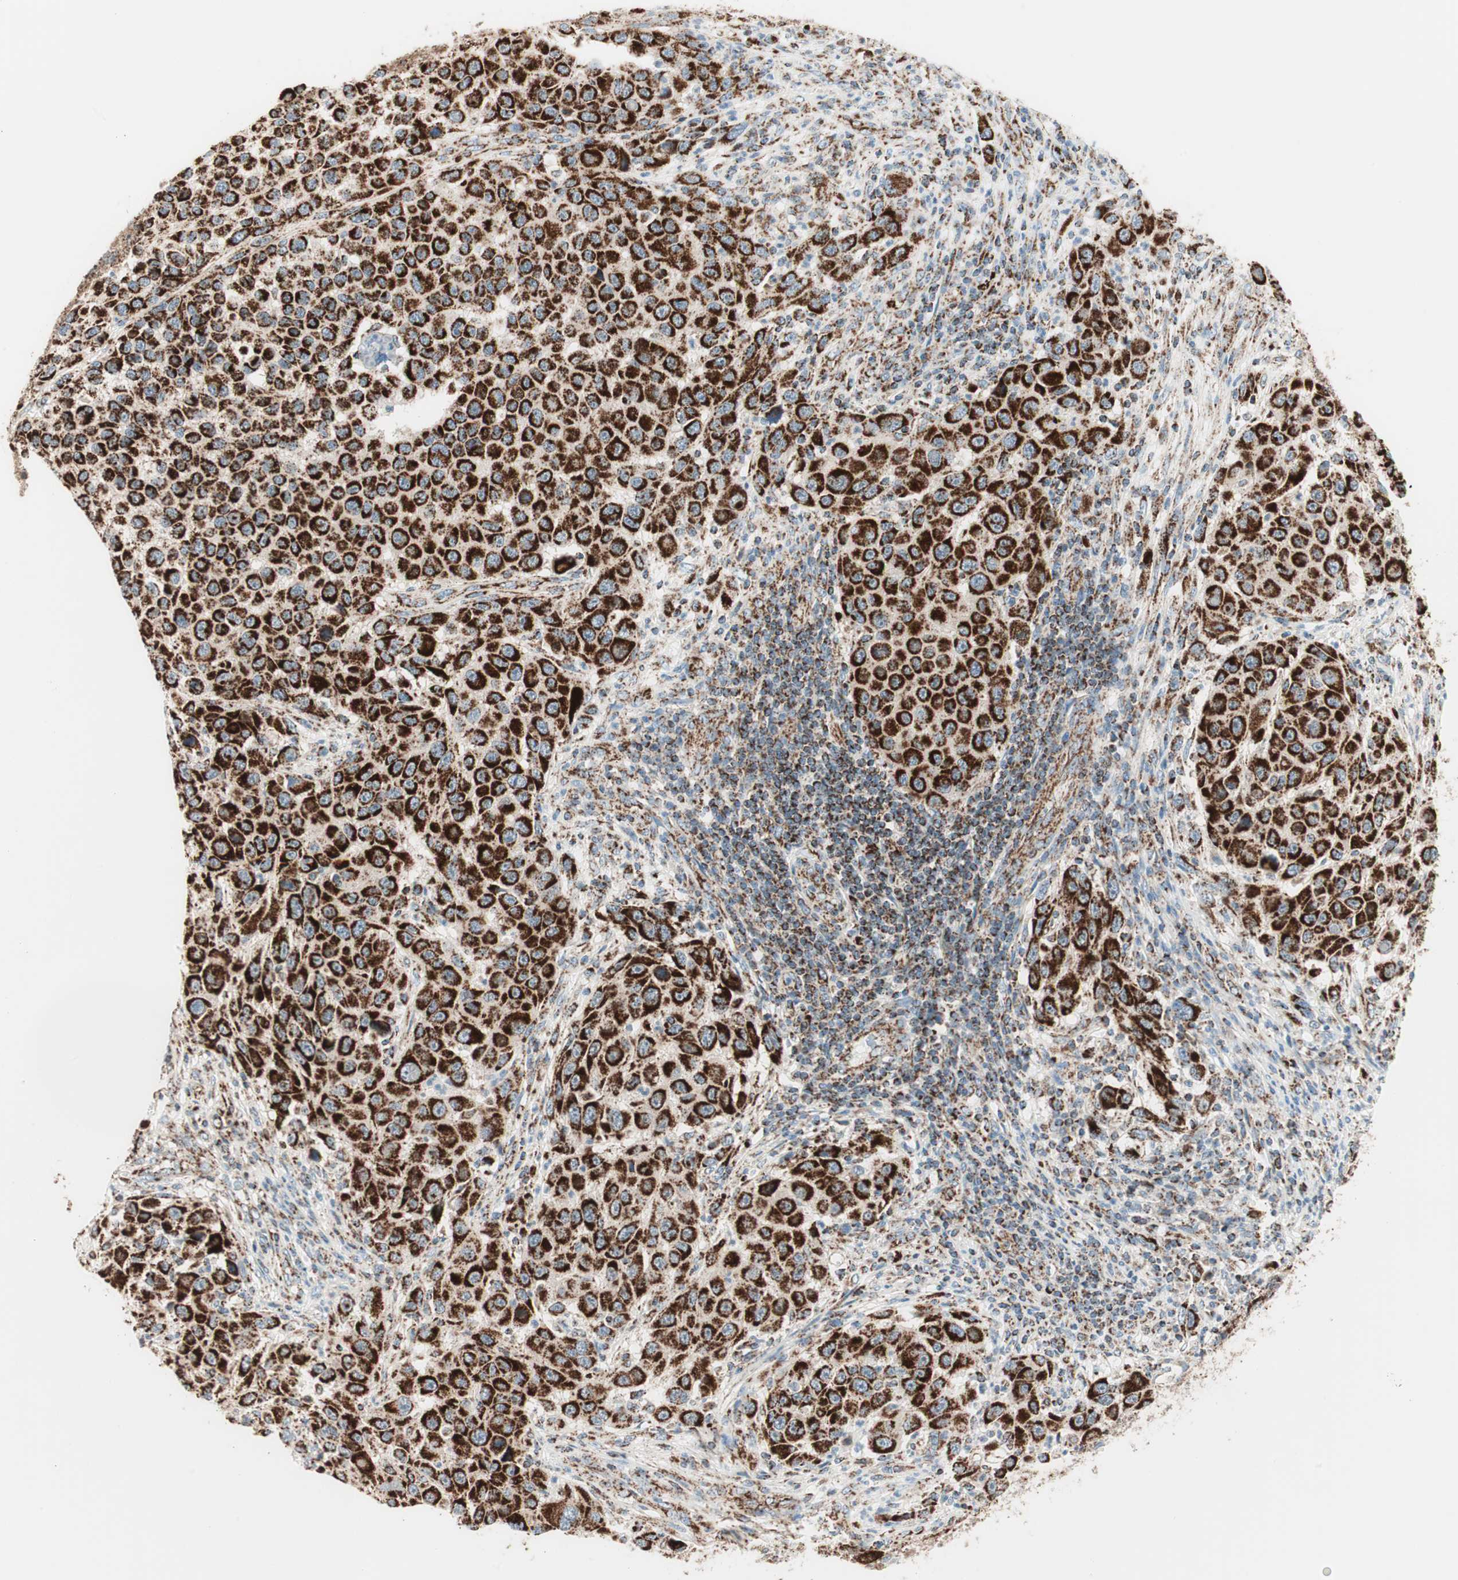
{"staining": {"intensity": "strong", "quantity": ">75%", "location": "cytoplasmic/membranous"}, "tissue": "melanoma", "cell_type": "Tumor cells", "image_type": "cancer", "snomed": [{"axis": "morphology", "description": "Malignant melanoma, Metastatic site"}, {"axis": "topography", "description": "Lymph node"}], "caption": "Immunohistochemistry staining of malignant melanoma (metastatic site), which displays high levels of strong cytoplasmic/membranous expression in about >75% of tumor cells indicating strong cytoplasmic/membranous protein staining. The staining was performed using DAB (brown) for protein detection and nuclei were counterstained in hematoxylin (blue).", "gene": "TOMM20", "patient": {"sex": "male", "age": 61}}